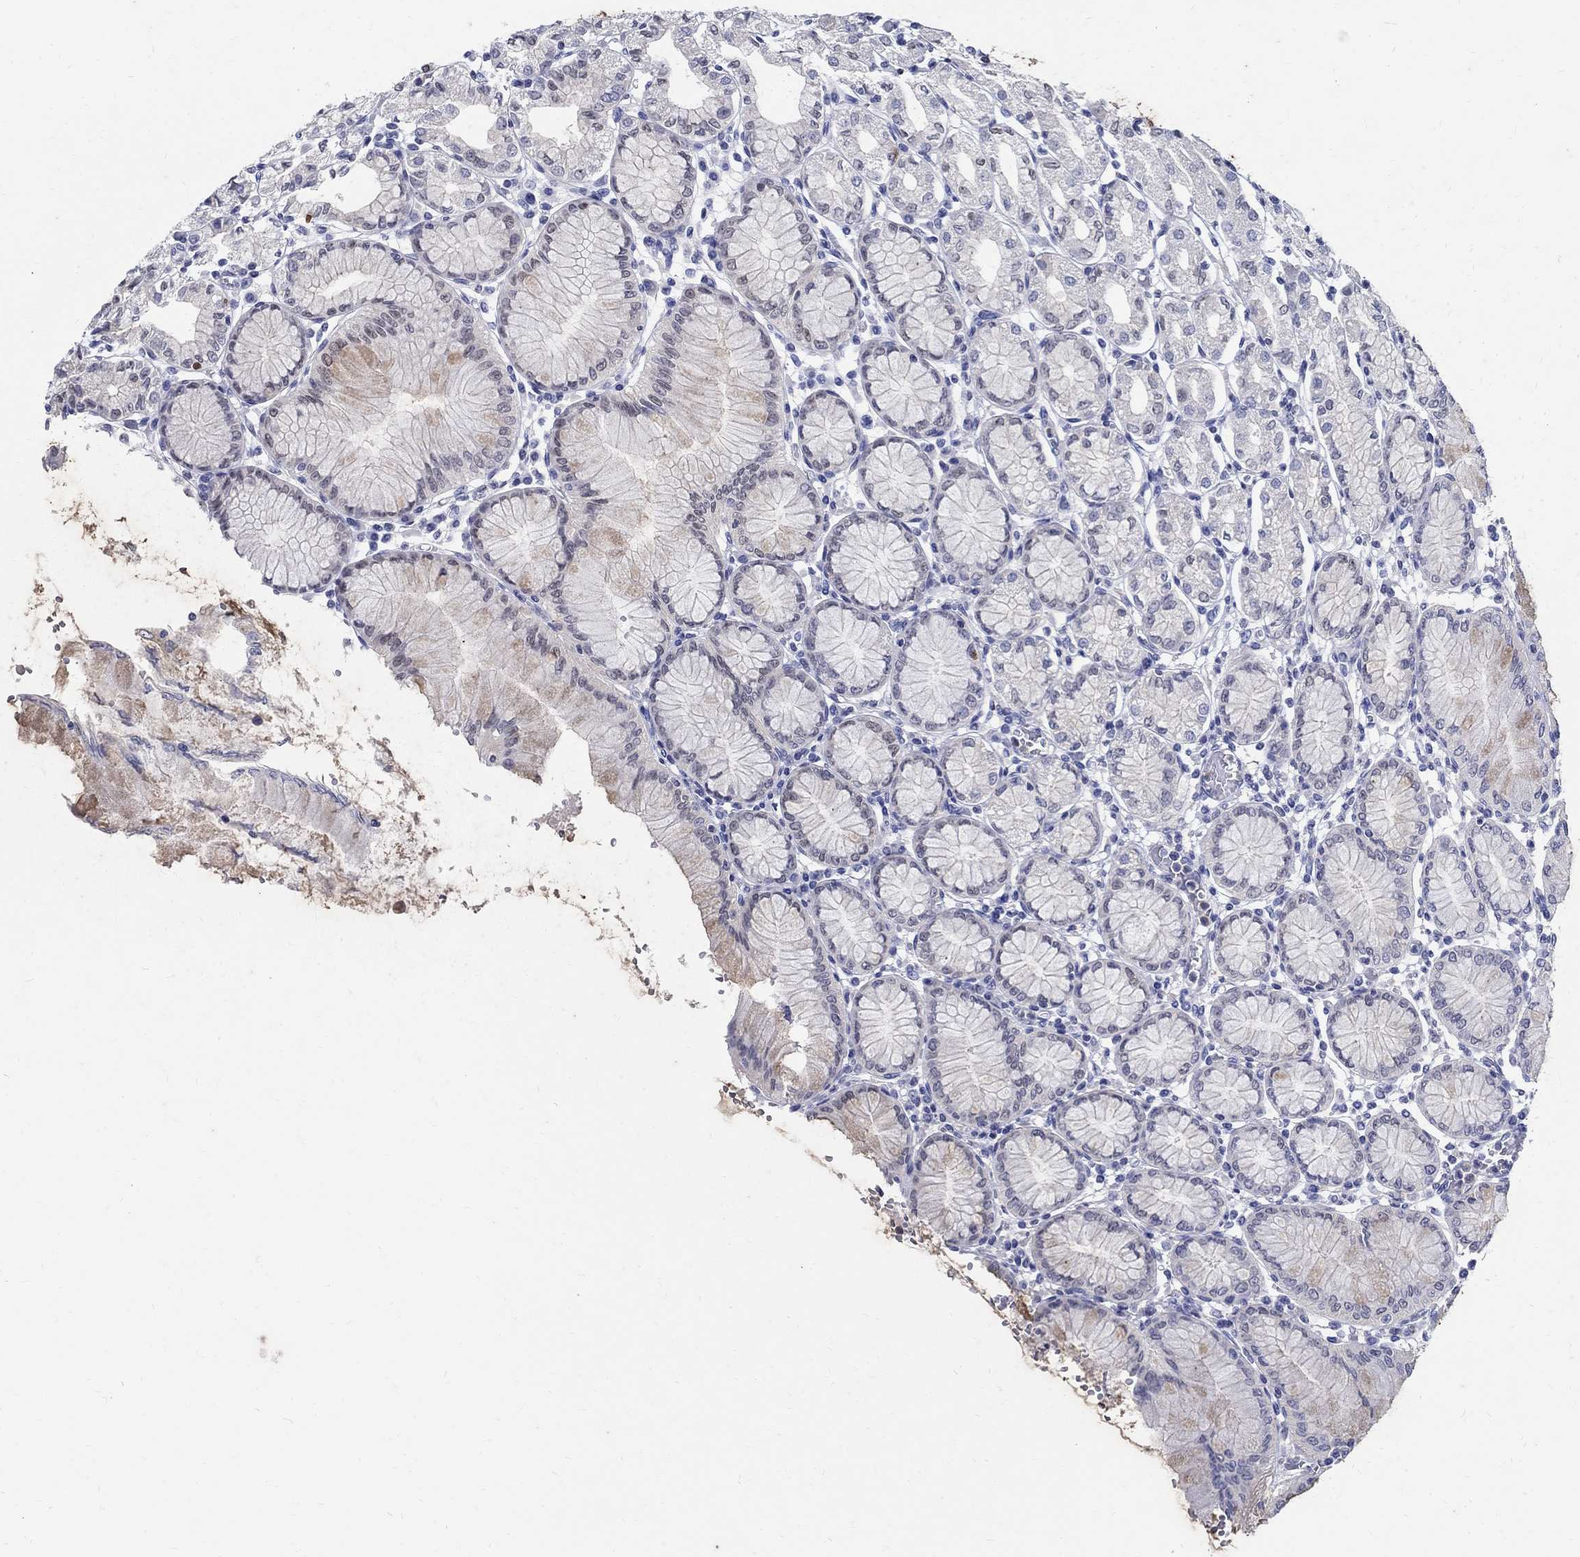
{"staining": {"intensity": "moderate", "quantity": "<25%", "location": "nuclear"}, "tissue": "stomach", "cell_type": "Glandular cells", "image_type": "normal", "snomed": [{"axis": "morphology", "description": "Normal tissue, NOS"}, {"axis": "topography", "description": "Skeletal muscle"}, {"axis": "topography", "description": "Stomach"}], "caption": "A low amount of moderate nuclear staining is appreciated in about <25% of glandular cells in benign stomach. (DAB (3,3'-diaminobenzidine) = brown stain, brightfield microscopy at high magnification).", "gene": "SOX2", "patient": {"sex": "female", "age": 57}}